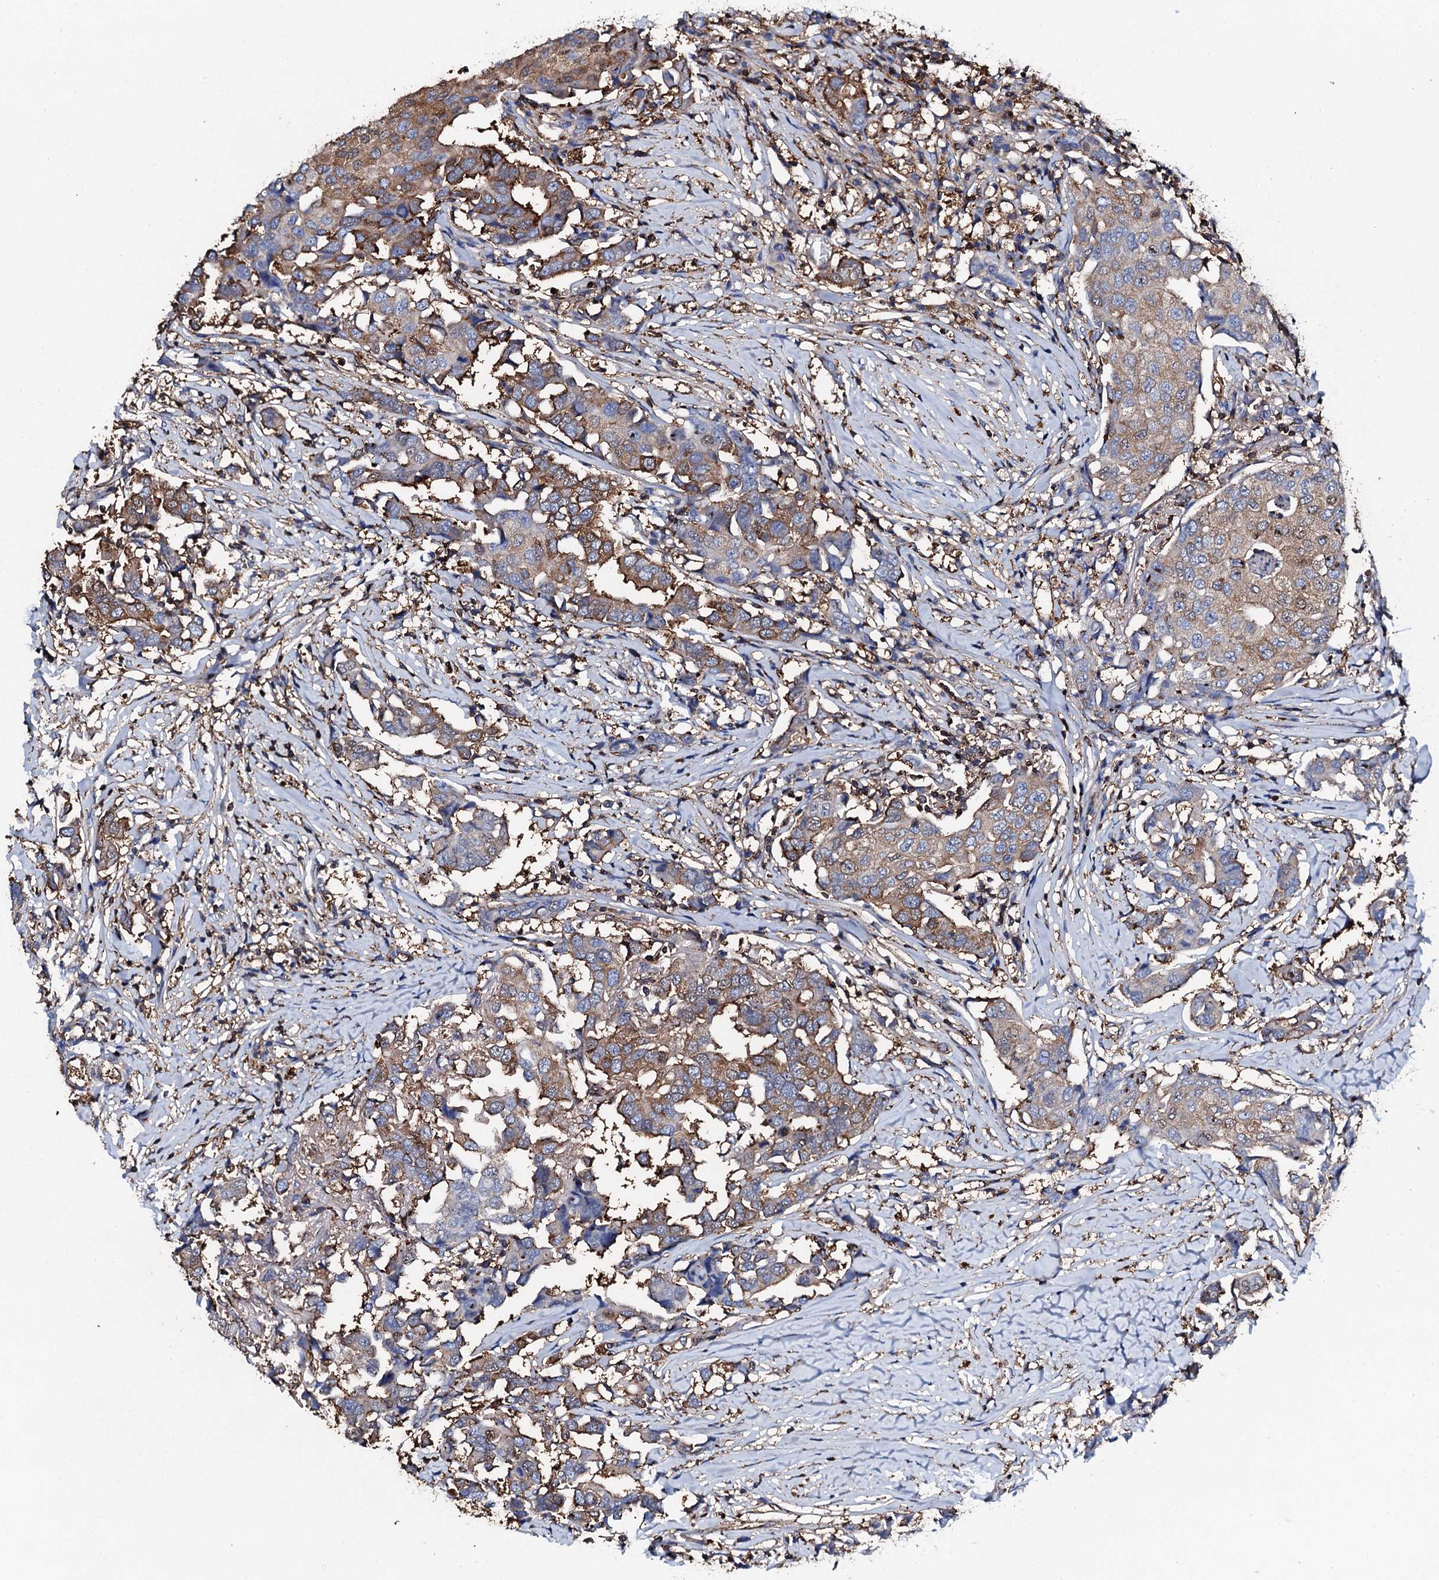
{"staining": {"intensity": "weak", "quantity": ">75%", "location": "cytoplasmic/membranous"}, "tissue": "breast cancer", "cell_type": "Tumor cells", "image_type": "cancer", "snomed": [{"axis": "morphology", "description": "Duct carcinoma"}, {"axis": "topography", "description": "Breast"}], "caption": "Breast cancer tissue displays weak cytoplasmic/membranous positivity in approximately >75% of tumor cells", "gene": "MS4A4E", "patient": {"sex": "female", "age": 80}}